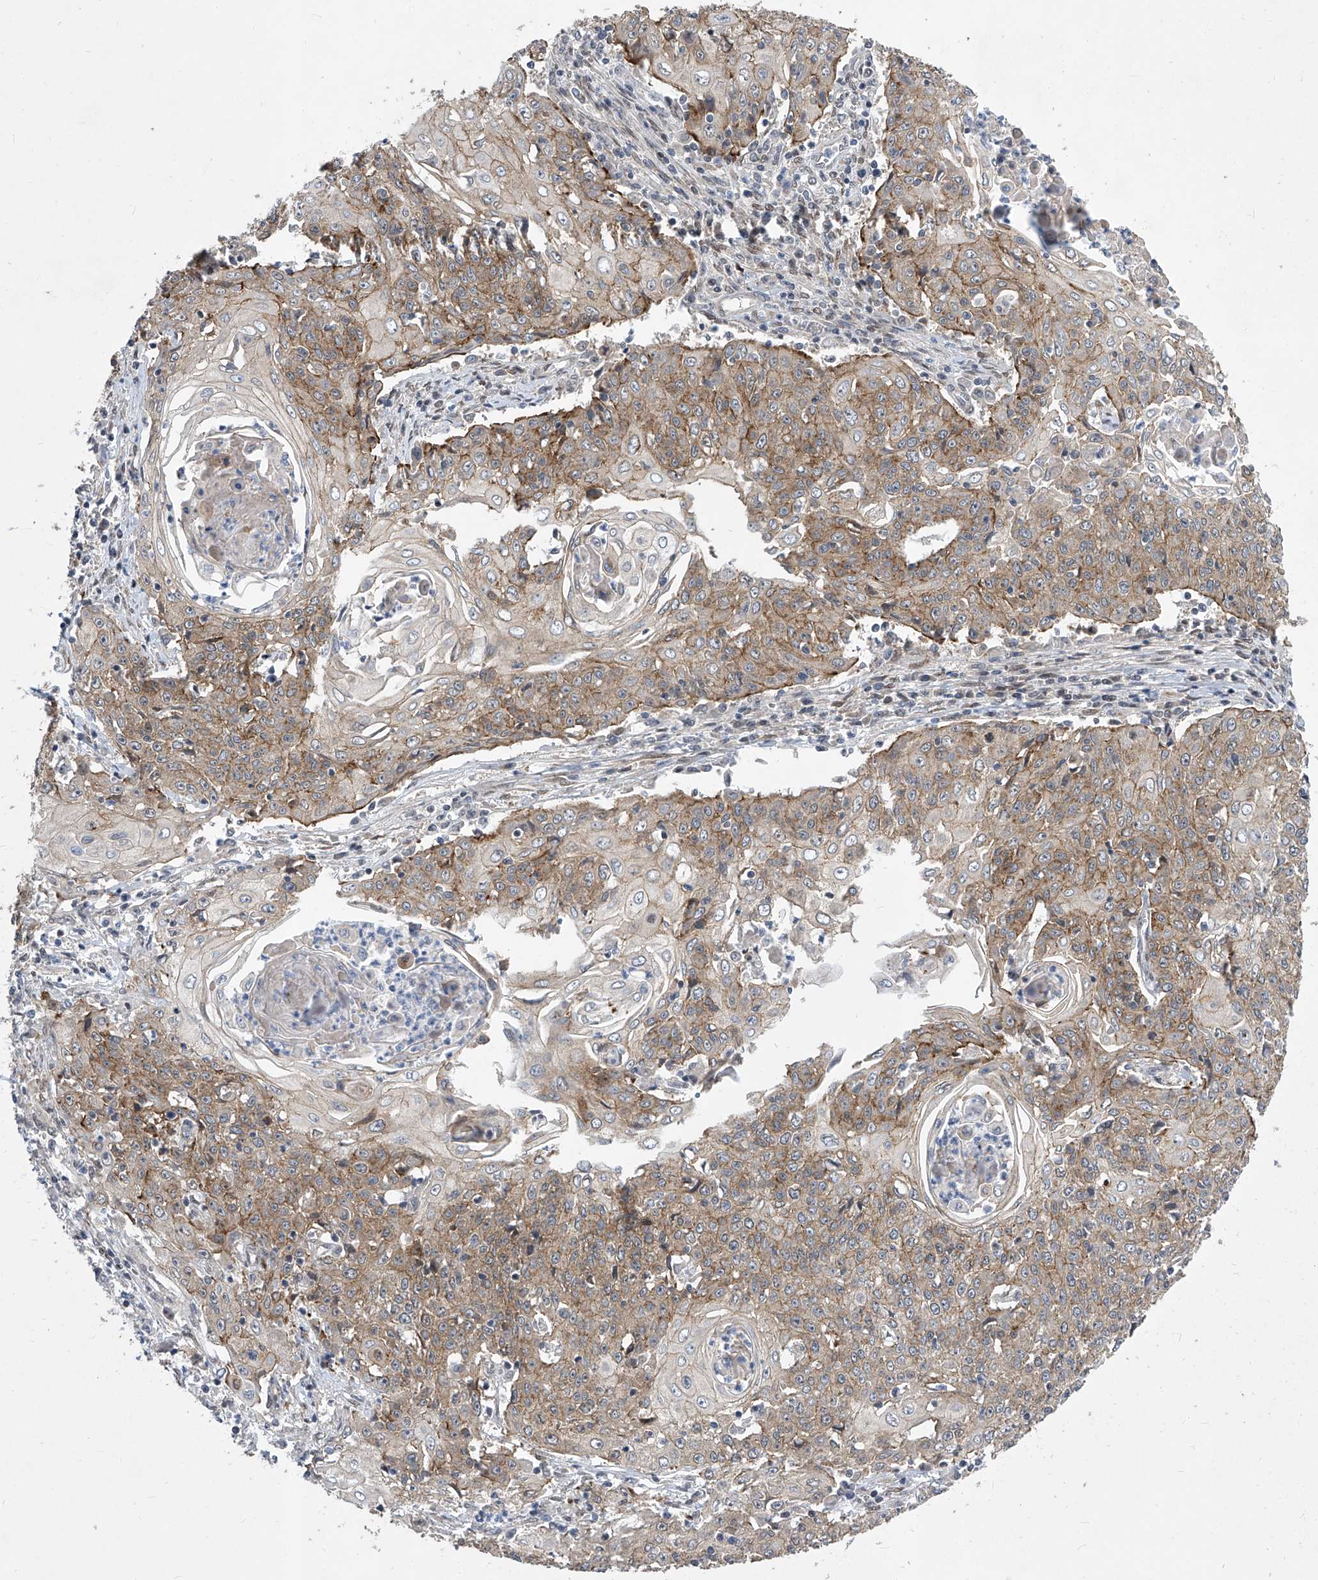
{"staining": {"intensity": "moderate", "quantity": ">75%", "location": "cytoplasmic/membranous"}, "tissue": "cervical cancer", "cell_type": "Tumor cells", "image_type": "cancer", "snomed": [{"axis": "morphology", "description": "Squamous cell carcinoma, NOS"}, {"axis": "topography", "description": "Cervix"}], "caption": "A histopathology image of squamous cell carcinoma (cervical) stained for a protein exhibits moderate cytoplasmic/membranous brown staining in tumor cells.", "gene": "CETN2", "patient": {"sex": "female", "age": 48}}